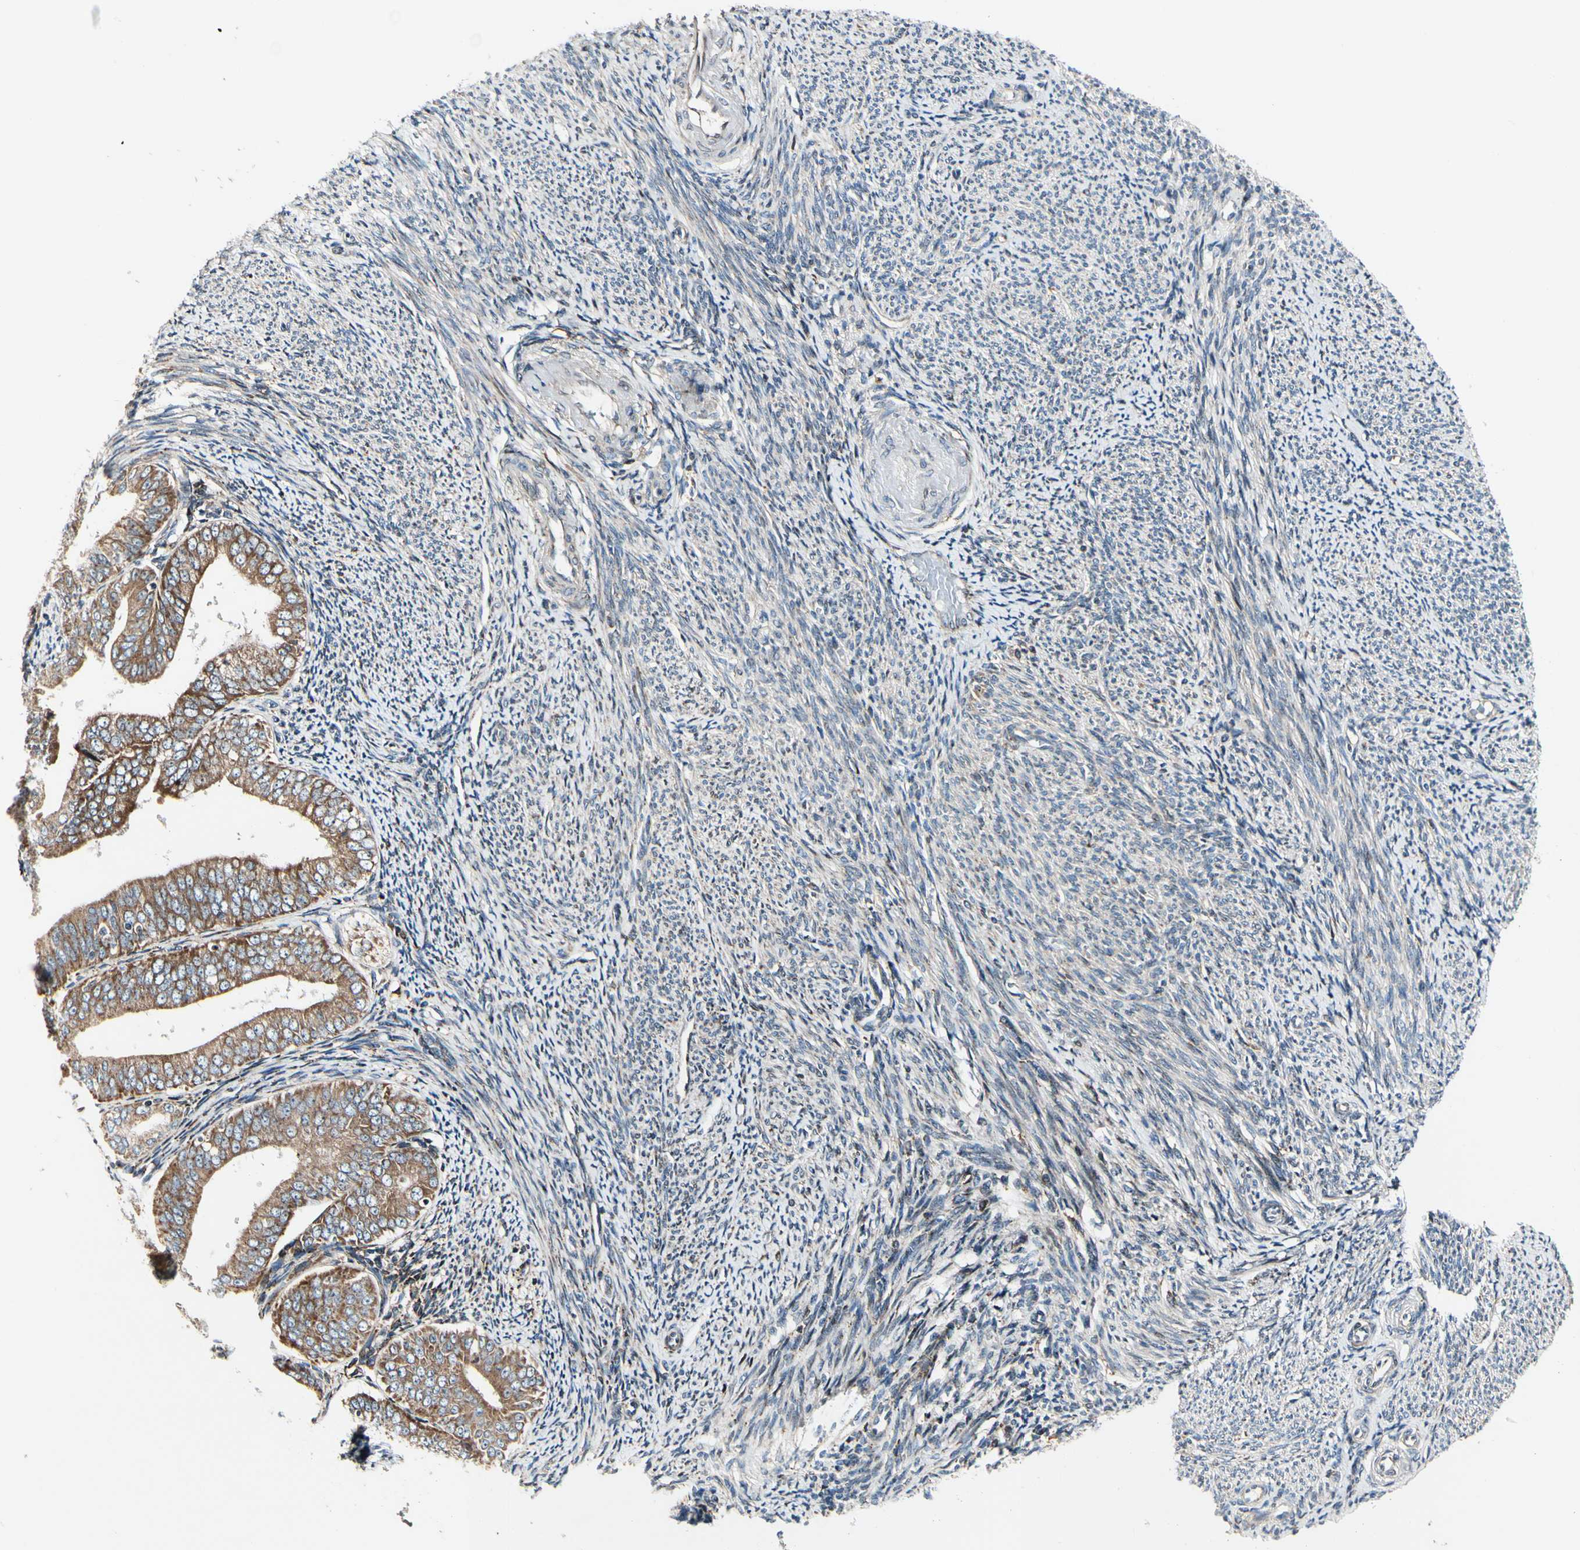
{"staining": {"intensity": "moderate", "quantity": ">75%", "location": "cytoplasmic/membranous"}, "tissue": "endometrial cancer", "cell_type": "Tumor cells", "image_type": "cancer", "snomed": [{"axis": "morphology", "description": "Adenocarcinoma, NOS"}, {"axis": "topography", "description": "Endometrium"}], "caption": "Tumor cells display medium levels of moderate cytoplasmic/membranous positivity in approximately >75% of cells in endometrial cancer (adenocarcinoma).", "gene": "MRPL9", "patient": {"sex": "female", "age": 63}}